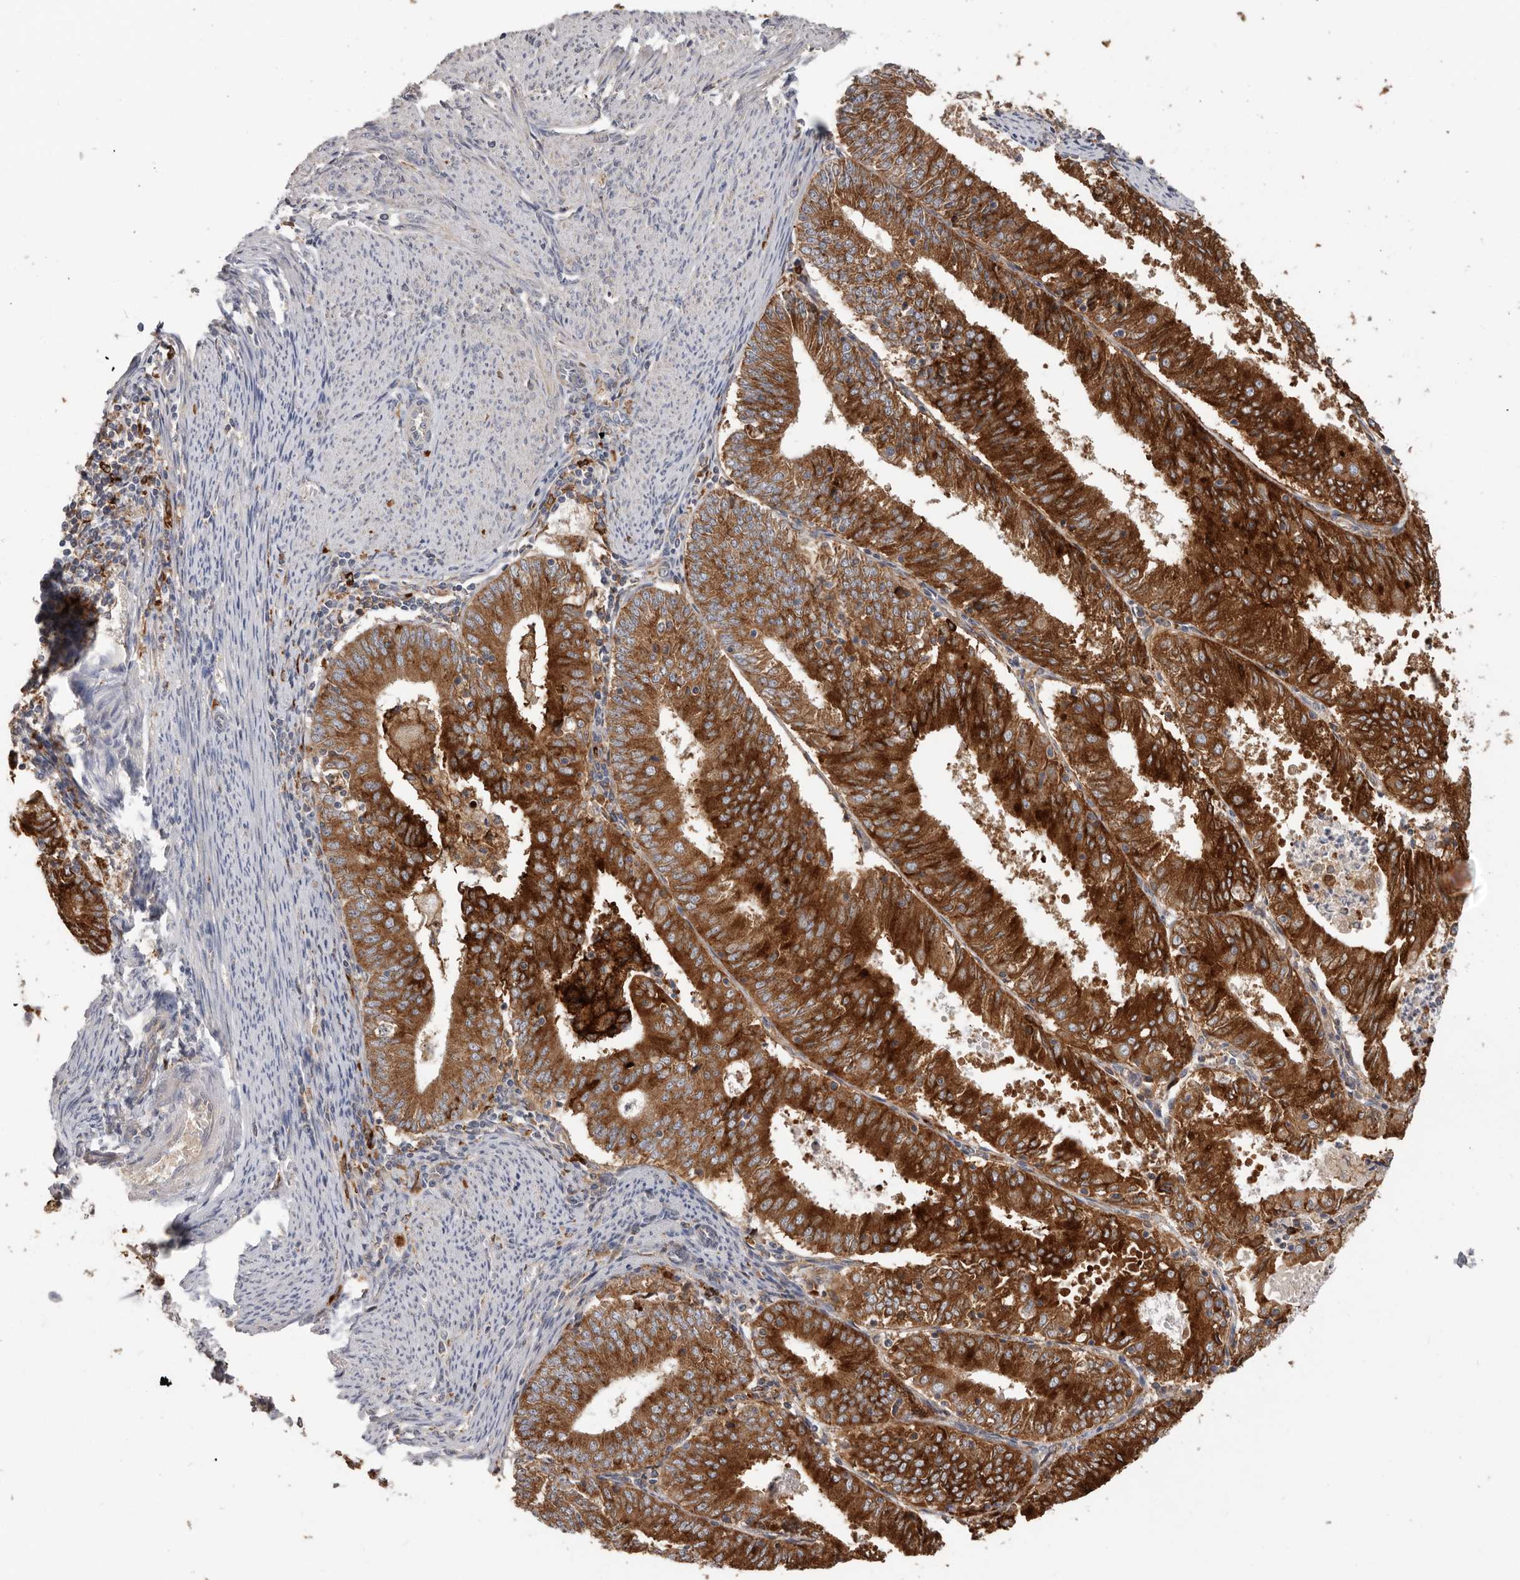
{"staining": {"intensity": "strong", "quantity": ">75%", "location": "cytoplasmic/membranous"}, "tissue": "endometrial cancer", "cell_type": "Tumor cells", "image_type": "cancer", "snomed": [{"axis": "morphology", "description": "Adenocarcinoma, NOS"}, {"axis": "topography", "description": "Endometrium"}], "caption": "Immunohistochemistry (IHC) image of neoplastic tissue: endometrial cancer (adenocarcinoma) stained using immunohistochemistry demonstrates high levels of strong protein expression localized specifically in the cytoplasmic/membranous of tumor cells, appearing as a cytoplasmic/membranous brown color.", "gene": "TFRC", "patient": {"sex": "female", "age": 57}}